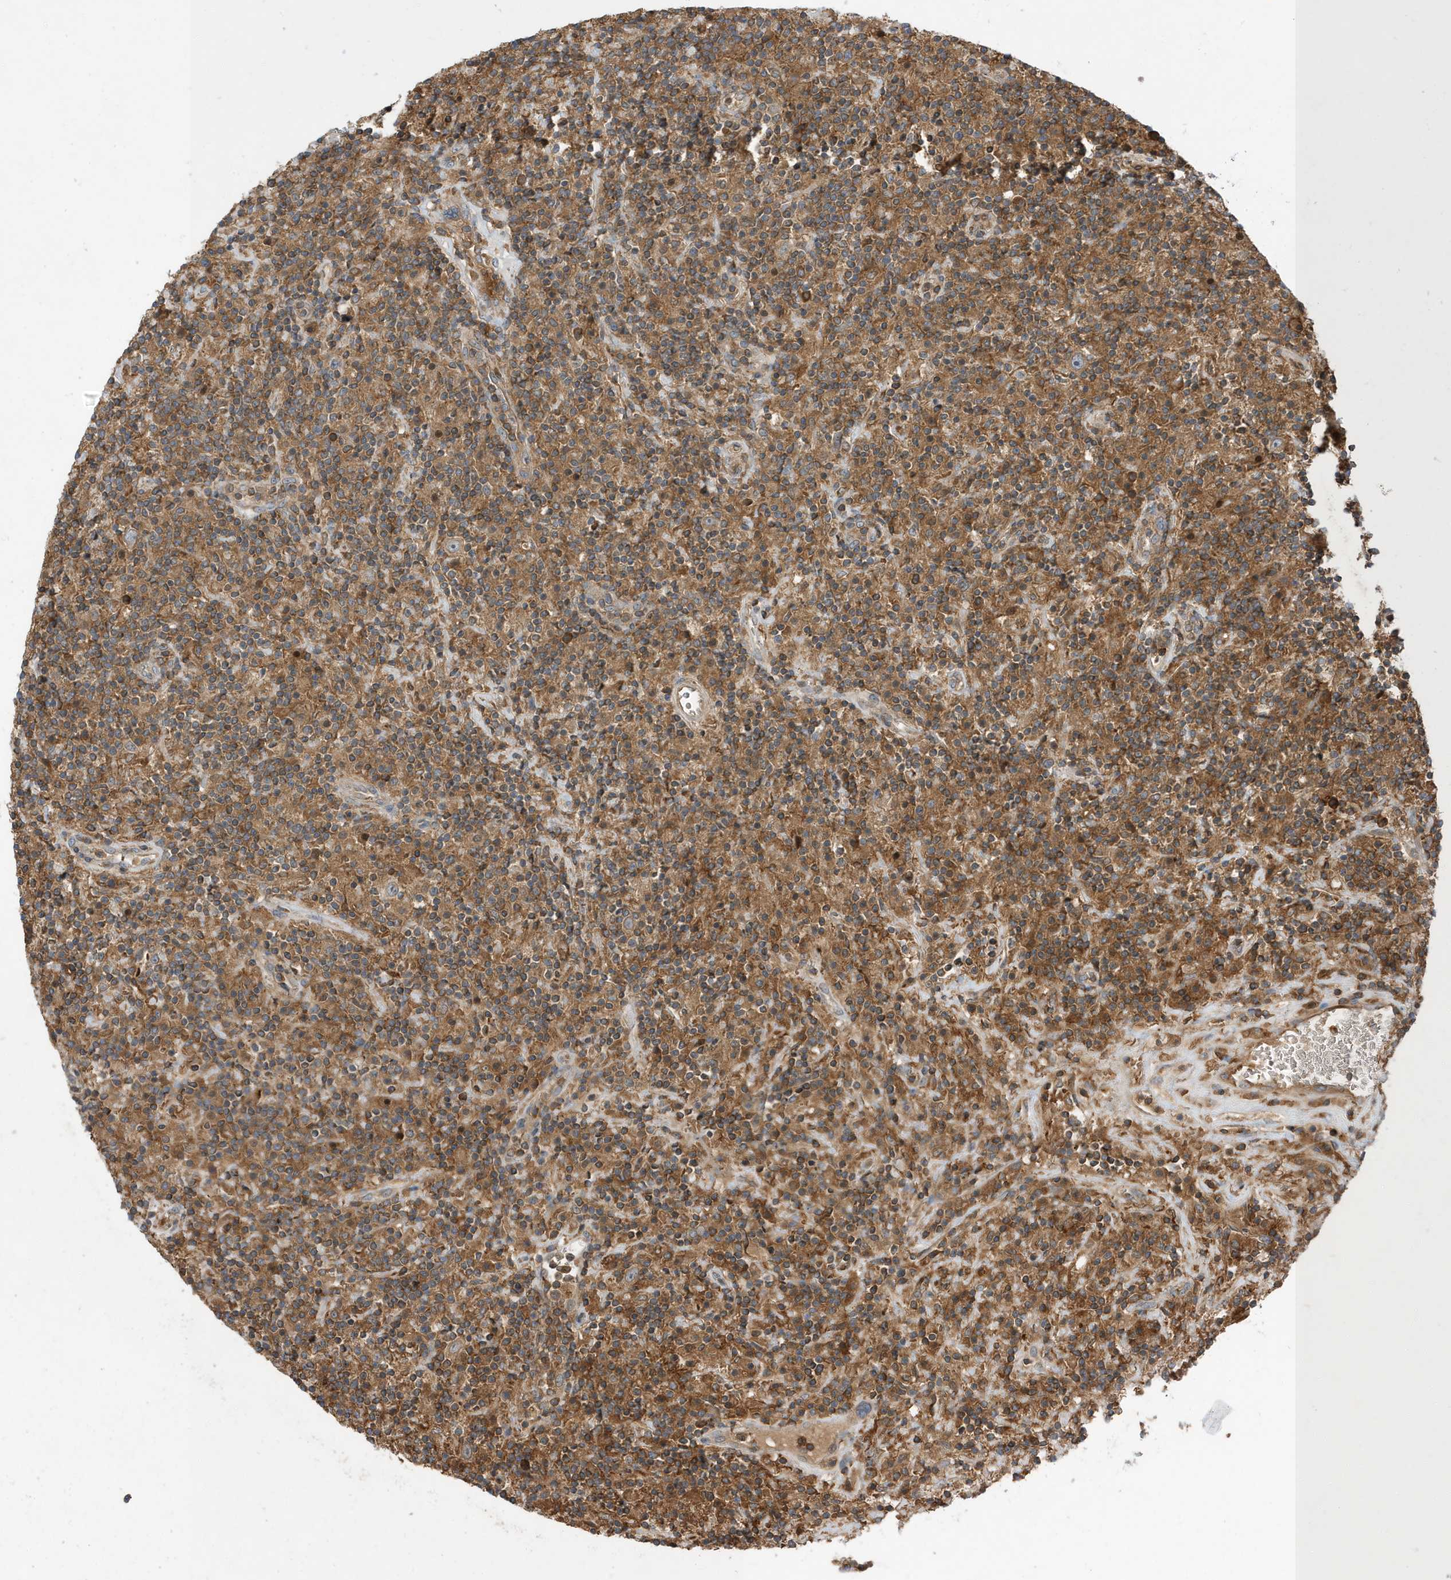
{"staining": {"intensity": "weak", "quantity": ">75%", "location": "cytoplasmic/membranous"}, "tissue": "lymphoma", "cell_type": "Tumor cells", "image_type": "cancer", "snomed": [{"axis": "morphology", "description": "Hodgkin's disease, NOS"}, {"axis": "topography", "description": "Lymph node"}], "caption": "Weak cytoplasmic/membranous staining for a protein is identified in approximately >75% of tumor cells of Hodgkin's disease using immunohistochemistry (IHC).", "gene": "LAPTM4A", "patient": {"sex": "male", "age": 70}}